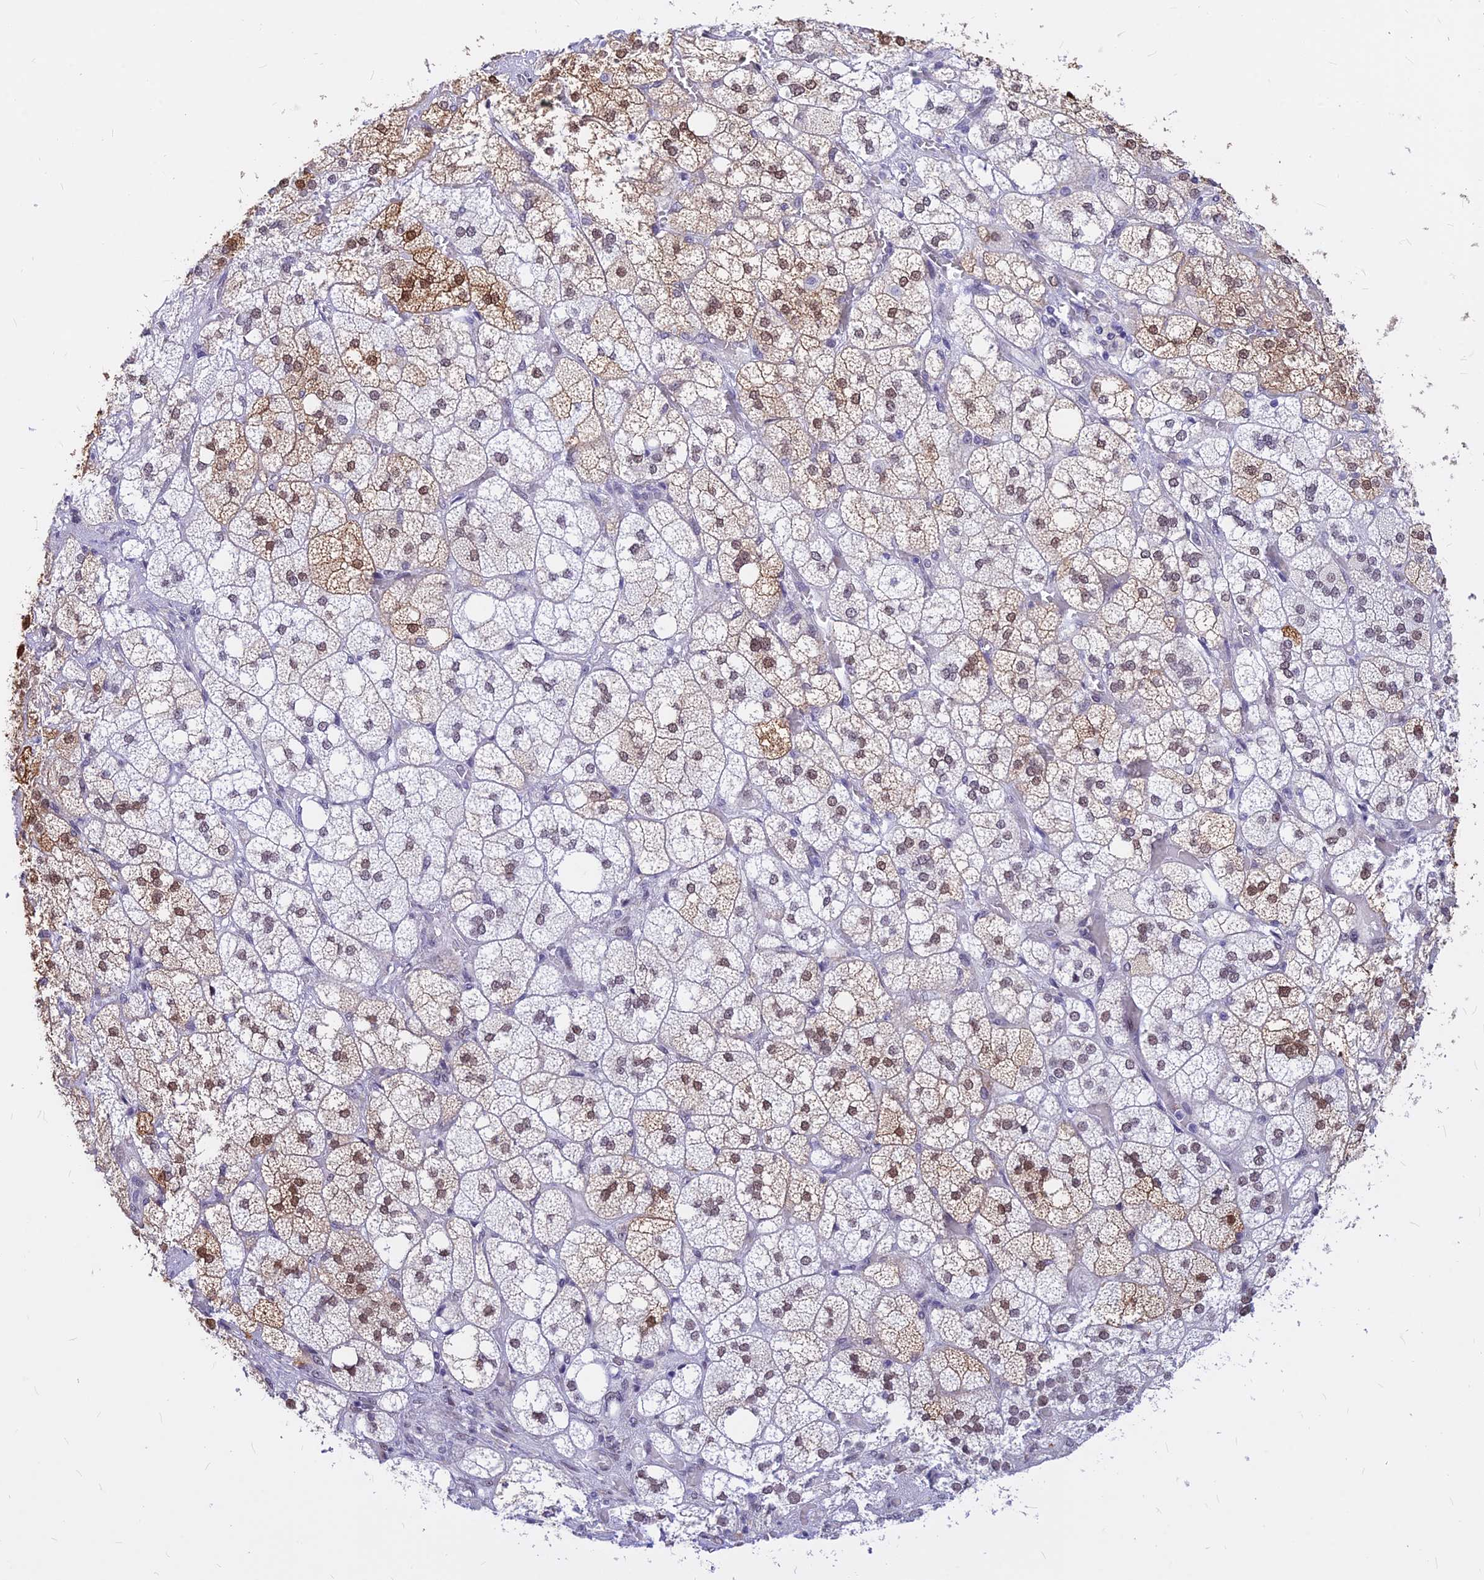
{"staining": {"intensity": "moderate", "quantity": "25%-75%", "location": "nuclear"}, "tissue": "adrenal gland", "cell_type": "Glandular cells", "image_type": "normal", "snomed": [{"axis": "morphology", "description": "Normal tissue, NOS"}, {"axis": "topography", "description": "Adrenal gland"}], "caption": "Protein analysis of unremarkable adrenal gland reveals moderate nuclear staining in about 25%-75% of glandular cells.", "gene": "KCTD13", "patient": {"sex": "male", "age": 61}}